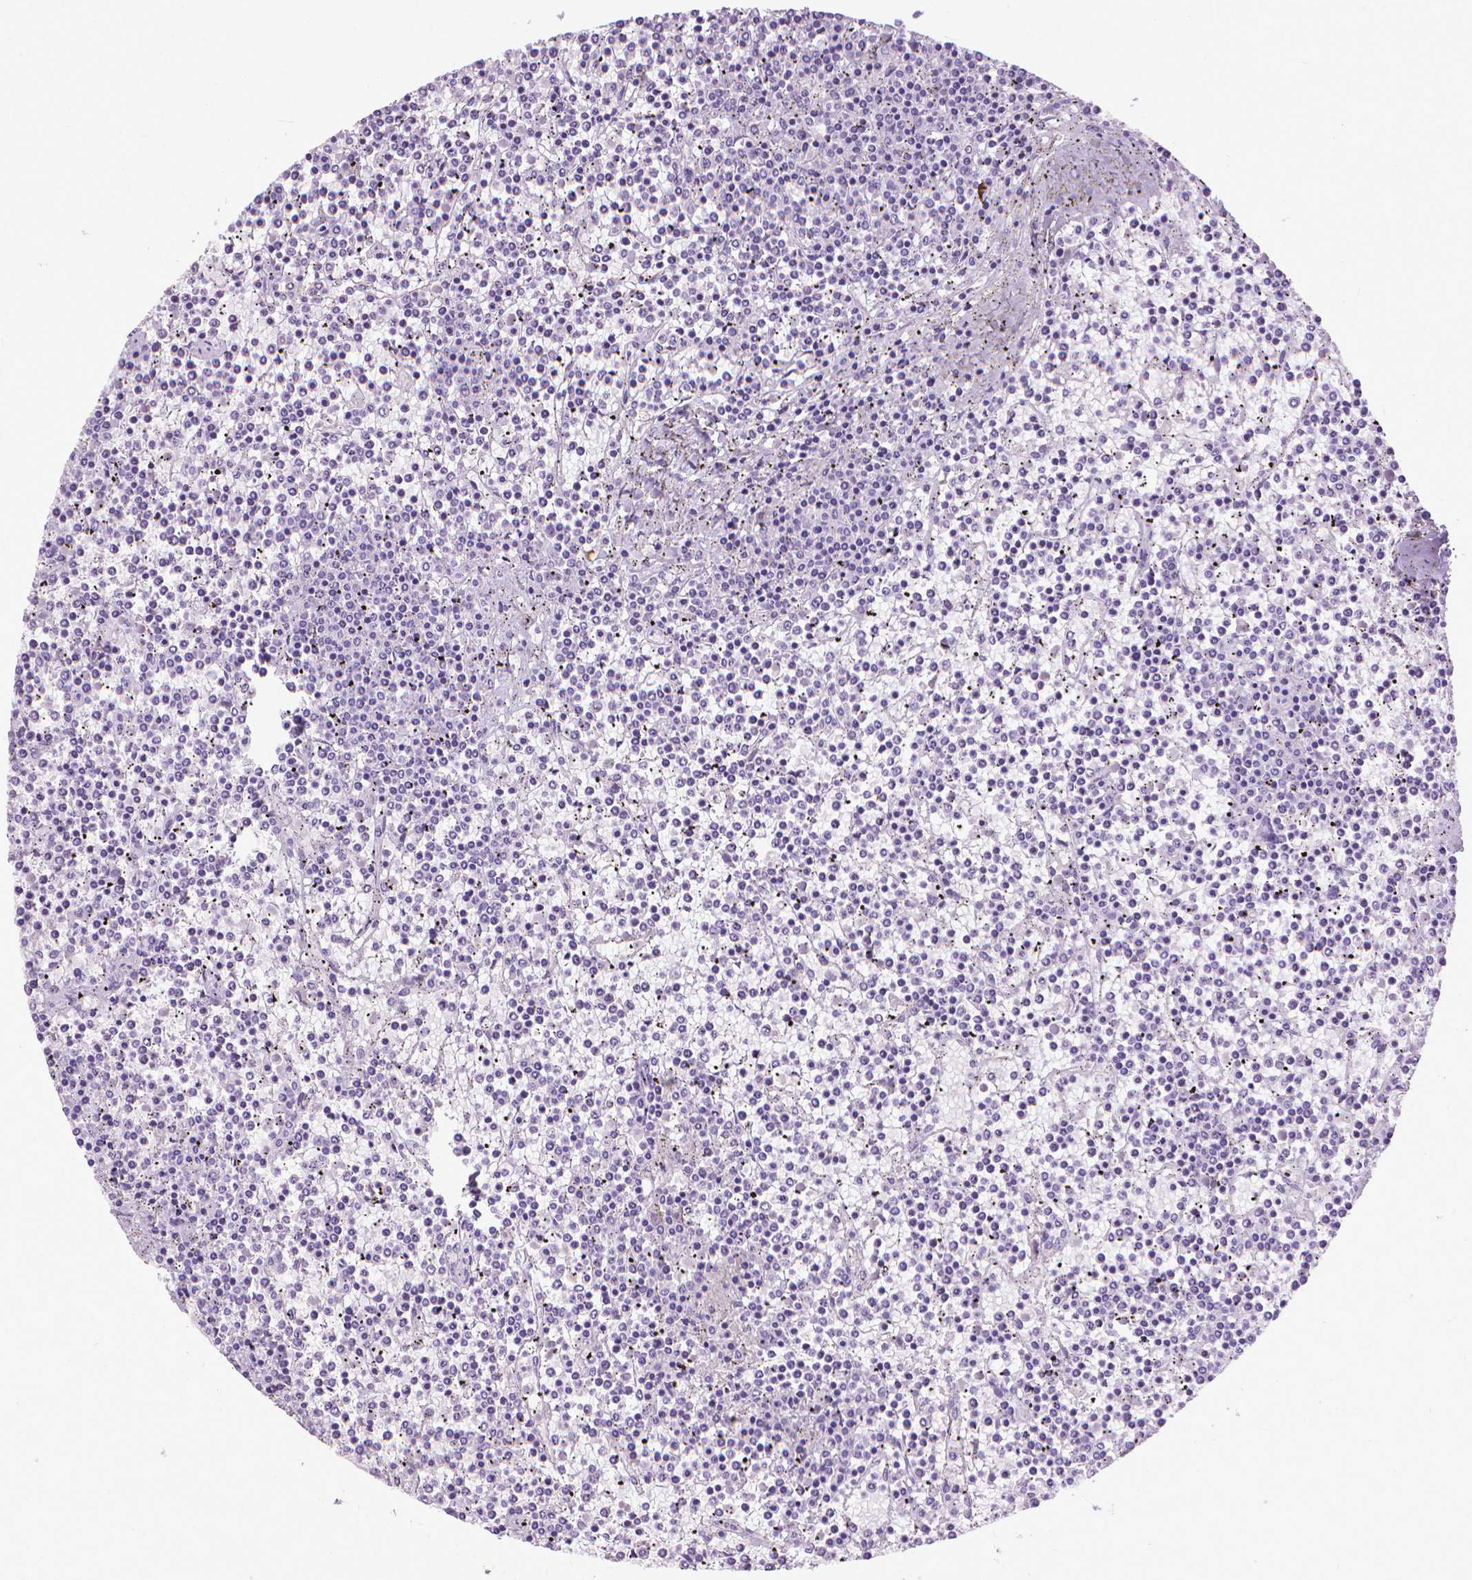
{"staining": {"intensity": "negative", "quantity": "none", "location": "none"}, "tissue": "lymphoma", "cell_type": "Tumor cells", "image_type": "cancer", "snomed": [{"axis": "morphology", "description": "Malignant lymphoma, non-Hodgkin's type, Low grade"}, {"axis": "topography", "description": "Spleen"}], "caption": "Tumor cells show no significant expression in lymphoma. (DAB immunohistochemistry (IHC) visualized using brightfield microscopy, high magnification).", "gene": "KRT5", "patient": {"sex": "female", "age": 19}}